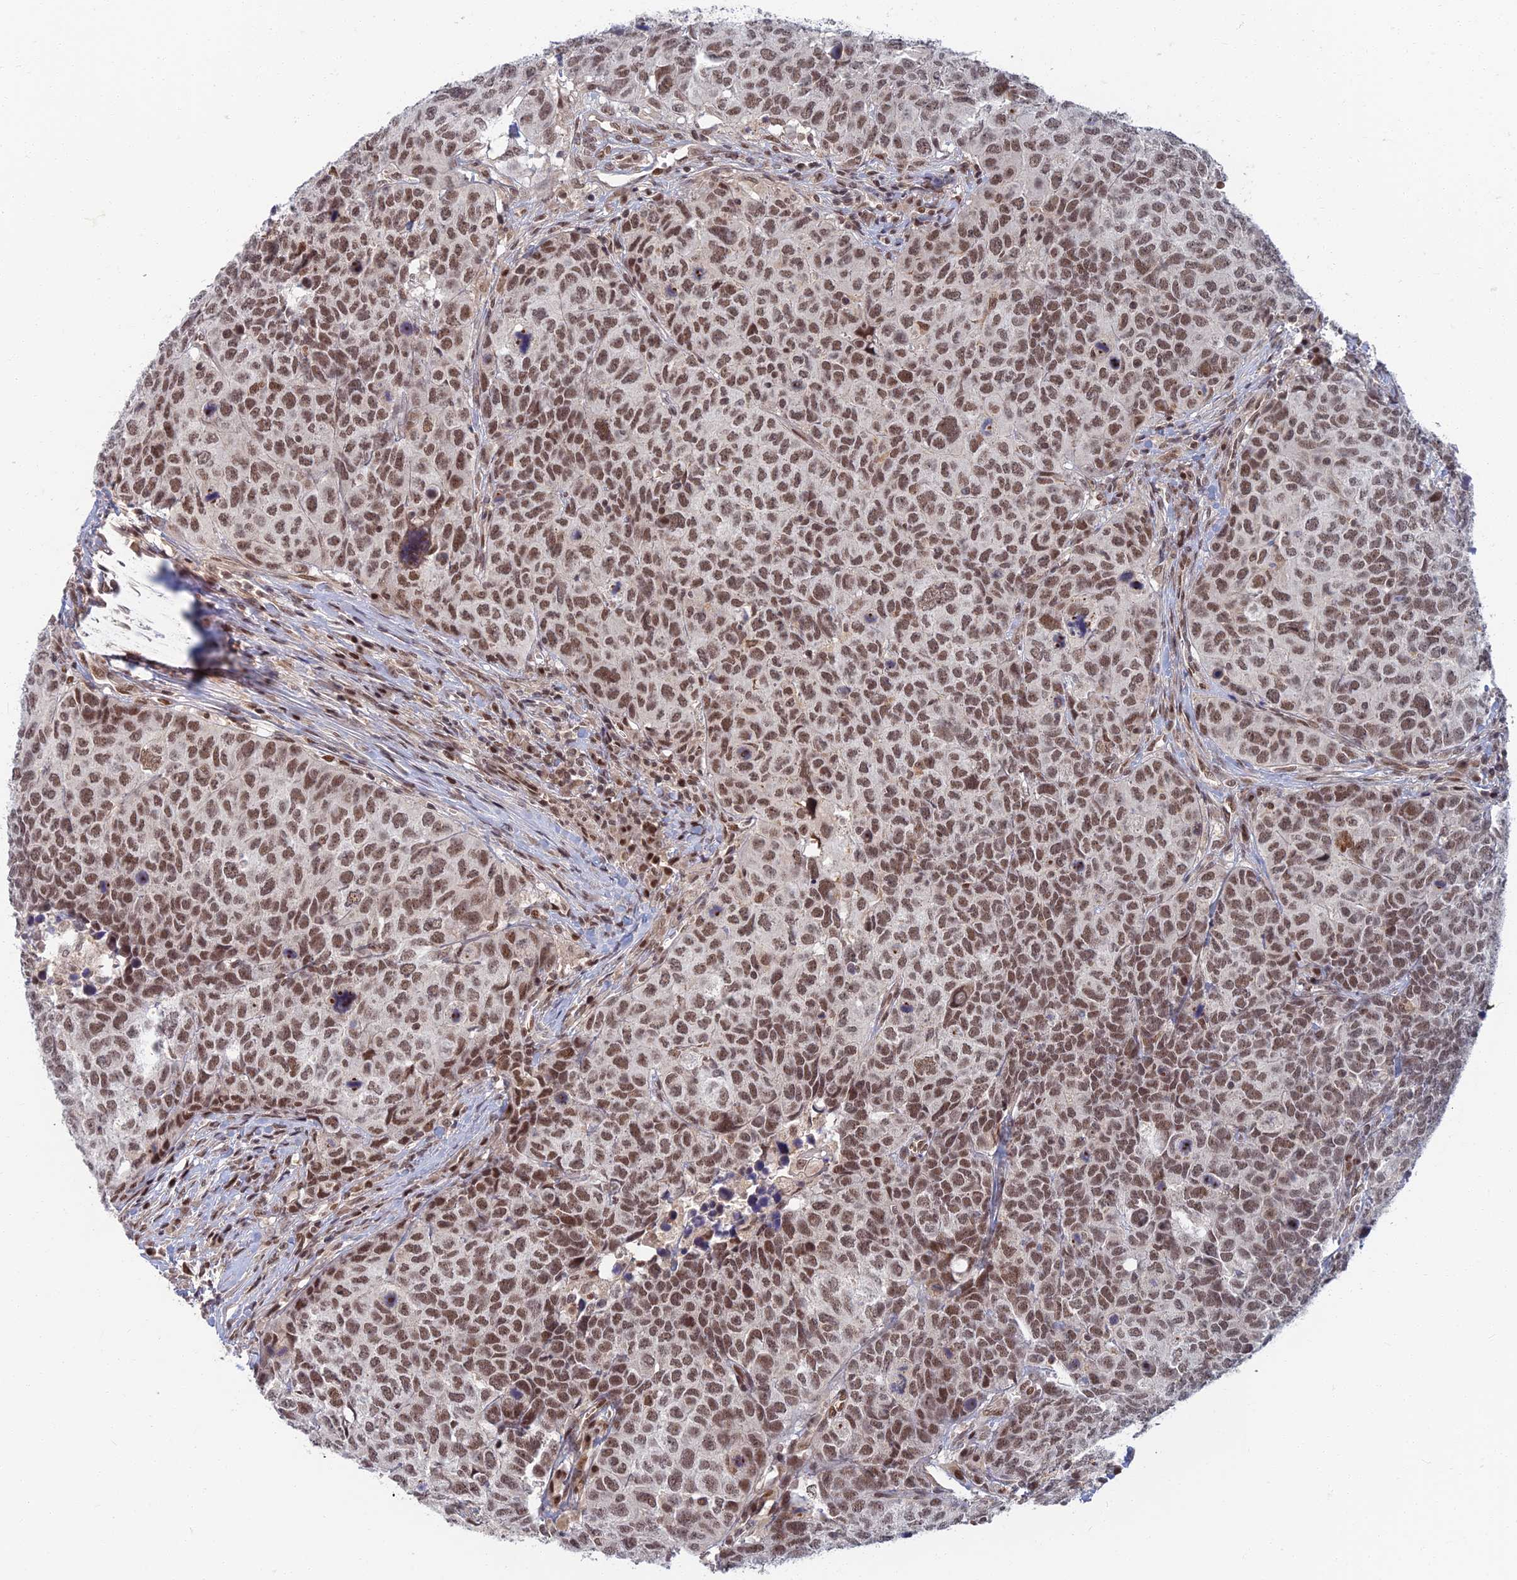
{"staining": {"intensity": "moderate", "quantity": ">75%", "location": "nuclear"}, "tissue": "head and neck cancer", "cell_type": "Tumor cells", "image_type": "cancer", "snomed": [{"axis": "morphology", "description": "Squamous cell carcinoma, NOS"}, {"axis": "topography", "description": "Head-Neck"}], "caption": "Head and neck cancer stained with a brown dye displays moderate nuclear positive positivity in about >75% of tumor cells.", "gene": "TCEA2", "patient": {"sex": "male", "age": 66}}